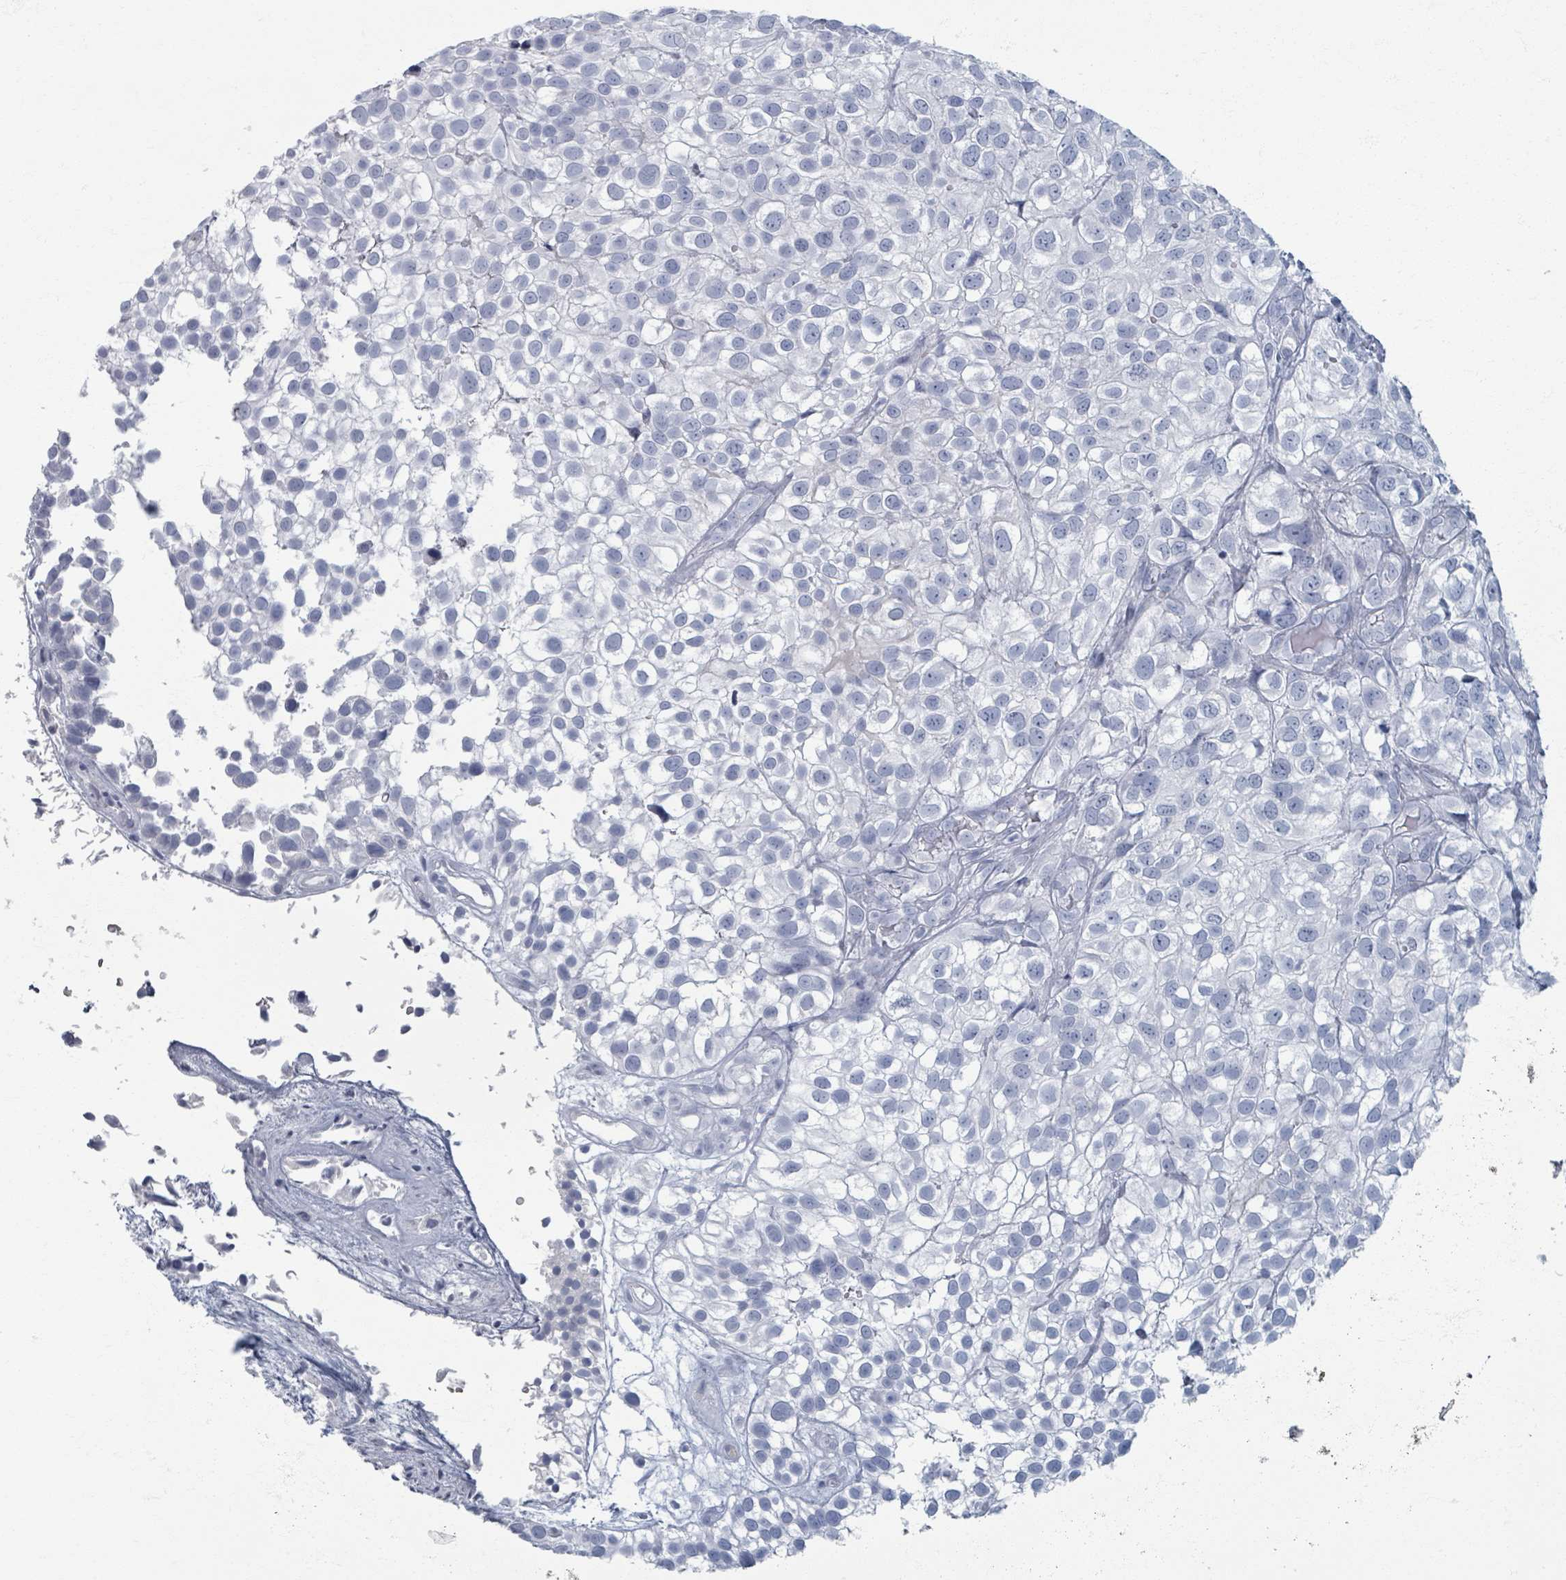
{"staining": {"intensity": "negative", "quantity": "none", "location": "none"}, "tissue": "urothelial cancer", "cell_type": "Tumor cells", "image_type": "cancer", "snomed": [{"axis": "morphology", "description": "Urothelial carcinoma, High grade"}, {"axis": "topography", "description": "Urinary bladder"}], "caption": "Immunohistochemistry image of neoplastic tissue: human urothelial cancer stained with DAB (3,3'-diaminobenzidine) exhibits no significant protein expression in tumor cells. (Brightfield microscopy of DAB (3,3'-diaminobenzidine) immunohistochemistry (IHC) at high magnification).", "gene": "TAS2R1", "patient": {"sex": "male", "age": 56}}